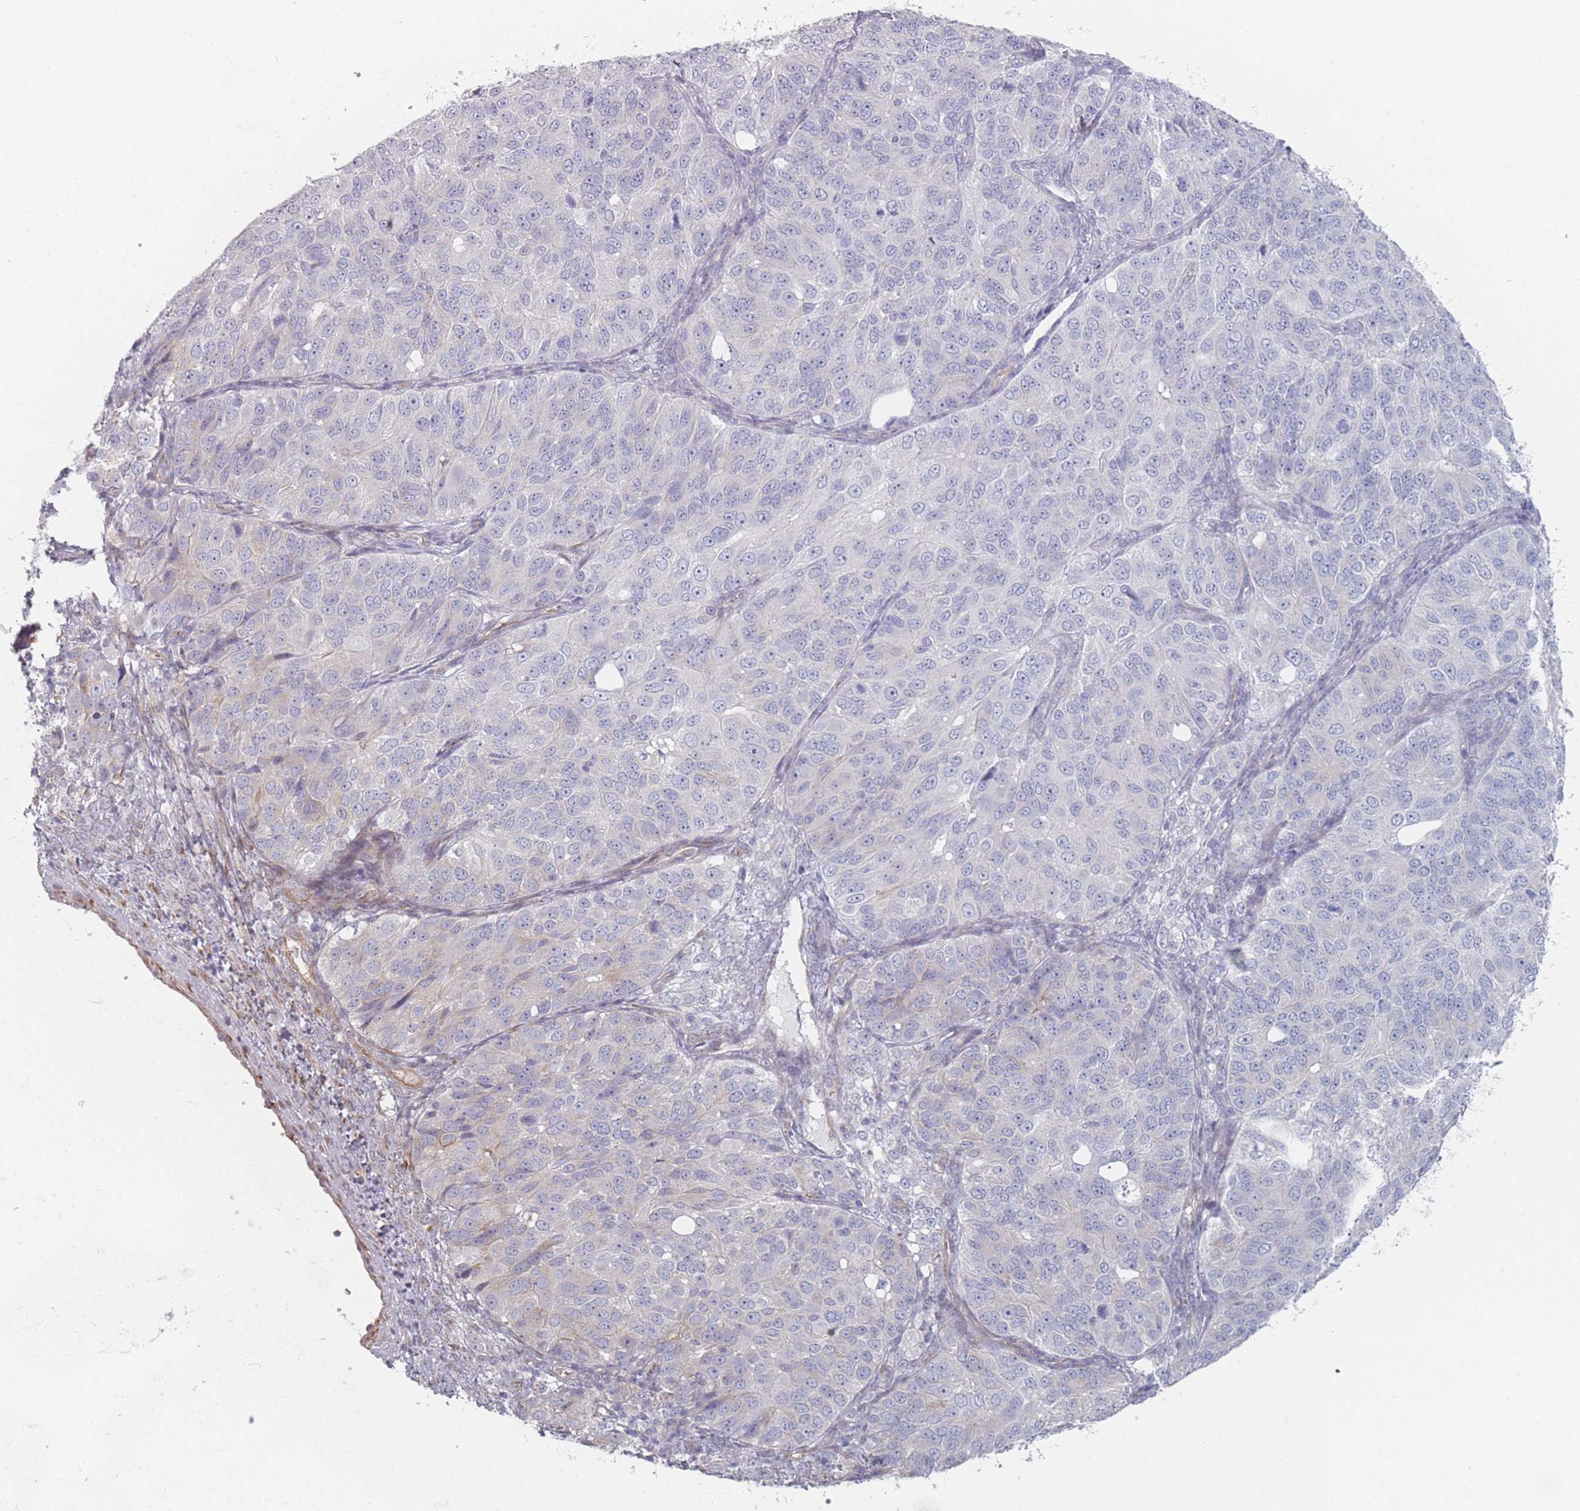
{"staining": {"intensity": "moderate", "quantity": "25%-75%", "location": "cytoplasmic/membranous"}, "tissue": "ovarian cancer", "cell_type": "Tumor cells", "image_type": "cancer", "snomed": [{"axis": "morphology", "description": "Carcinoma, endometroid"}, {"axis": "topography", "description": "Ovary"}], "caption": "Protein analysis of endometroid carcinoma (ovarian) tissue exhibits moderate cytoplasmic/membranous positivity in approximately 25%-75% of tumor cells.", "gene": "RNF4", "patient": {"sex": "female", "age": 51}}